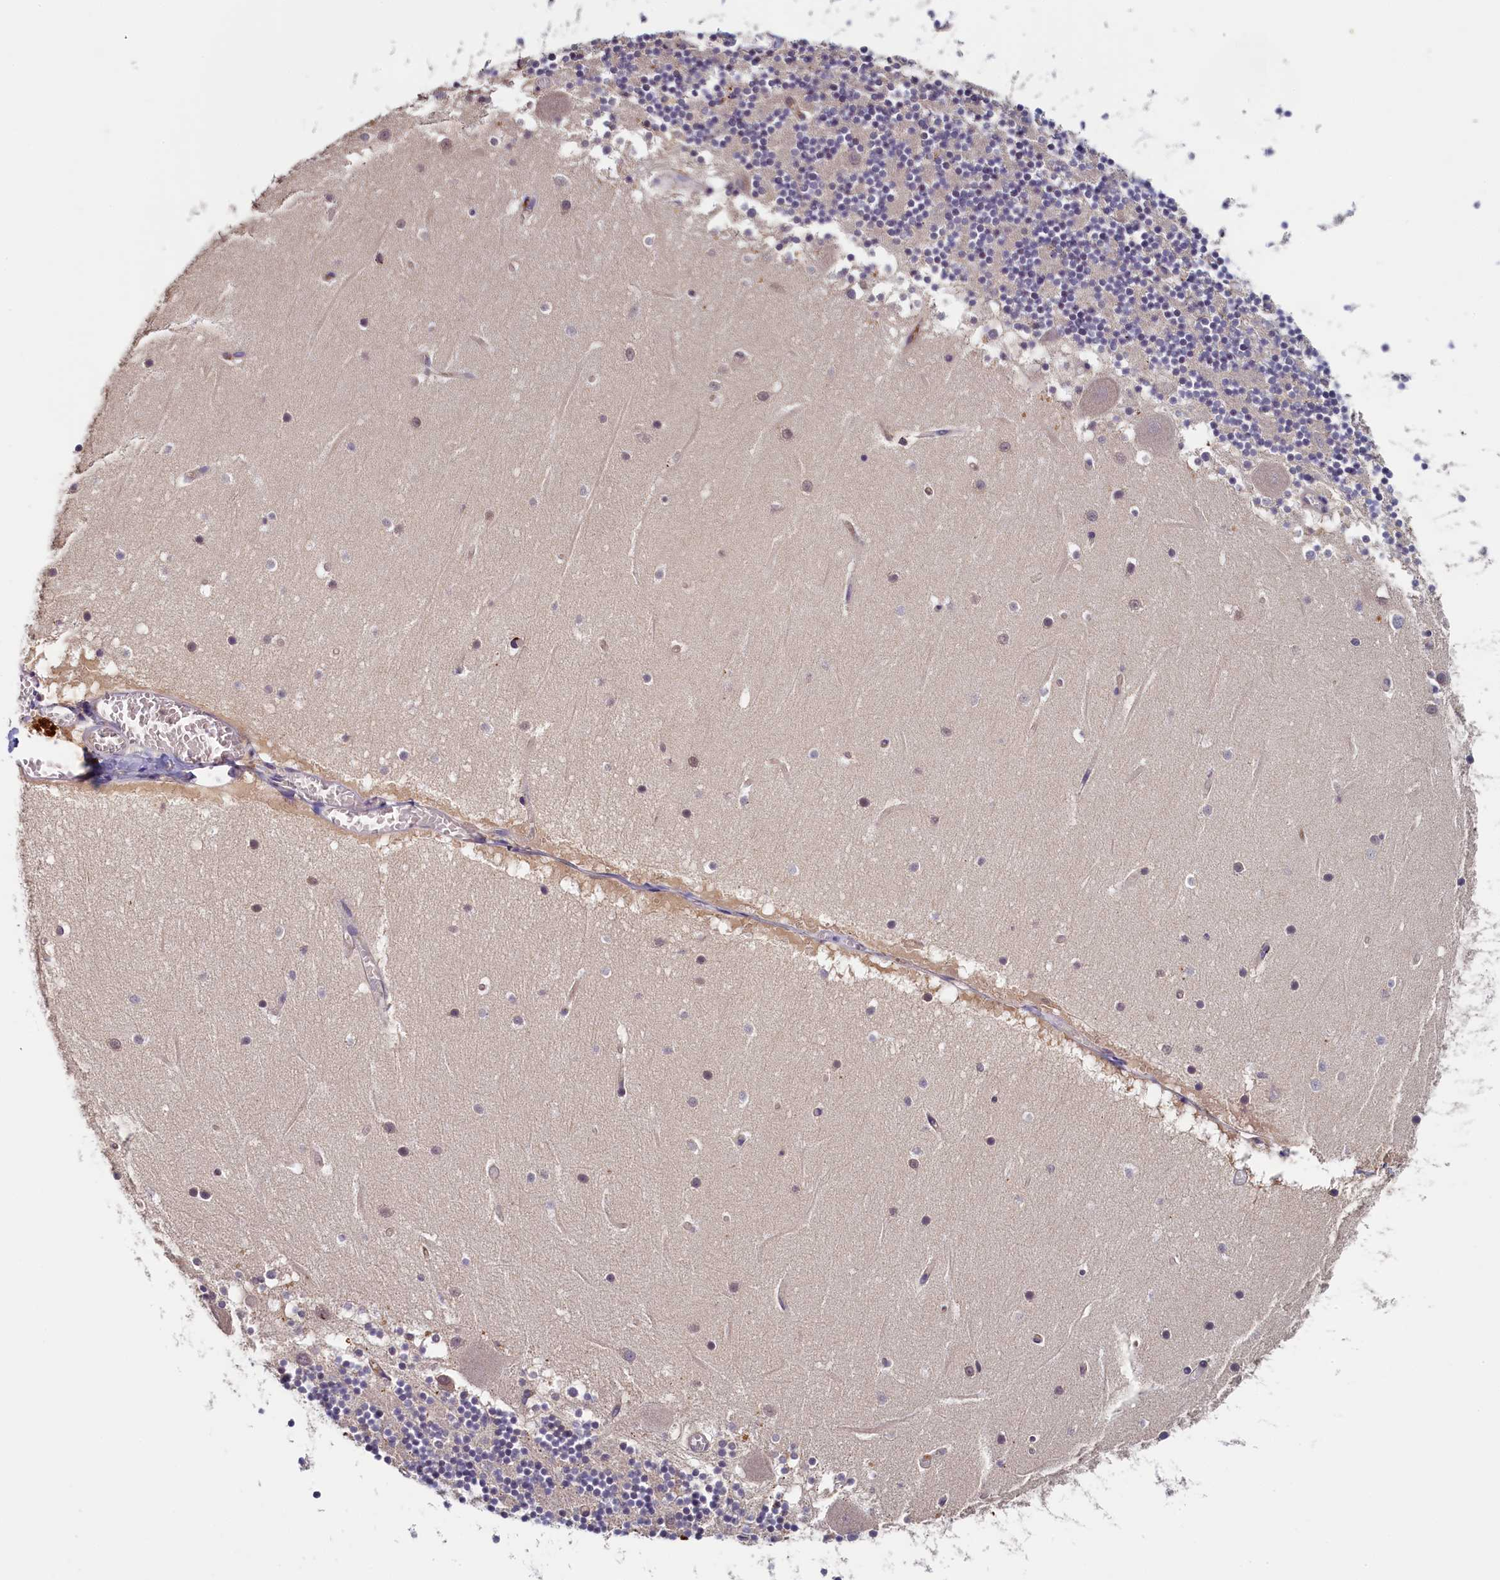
{"staining": {"intensity": "negative", "quantity": "none", "location": "none"}, "tissue": "cerebellum", "cell_type": "Cells in granular layer", "image_type": "normal", "snomed": [{"axis": "morphology", "description": "Normal tissue, NOS"}, {"axis": "topography", "description": "Cerebellum"}], "caption": "A high-resolution photomicrograph shows immunohistochemistry staining of normal cerebellum, which shows no significant staining in cells in granular layer.", "gene": "NUBP2", "patient": {"sex": "female", "age": 28}}